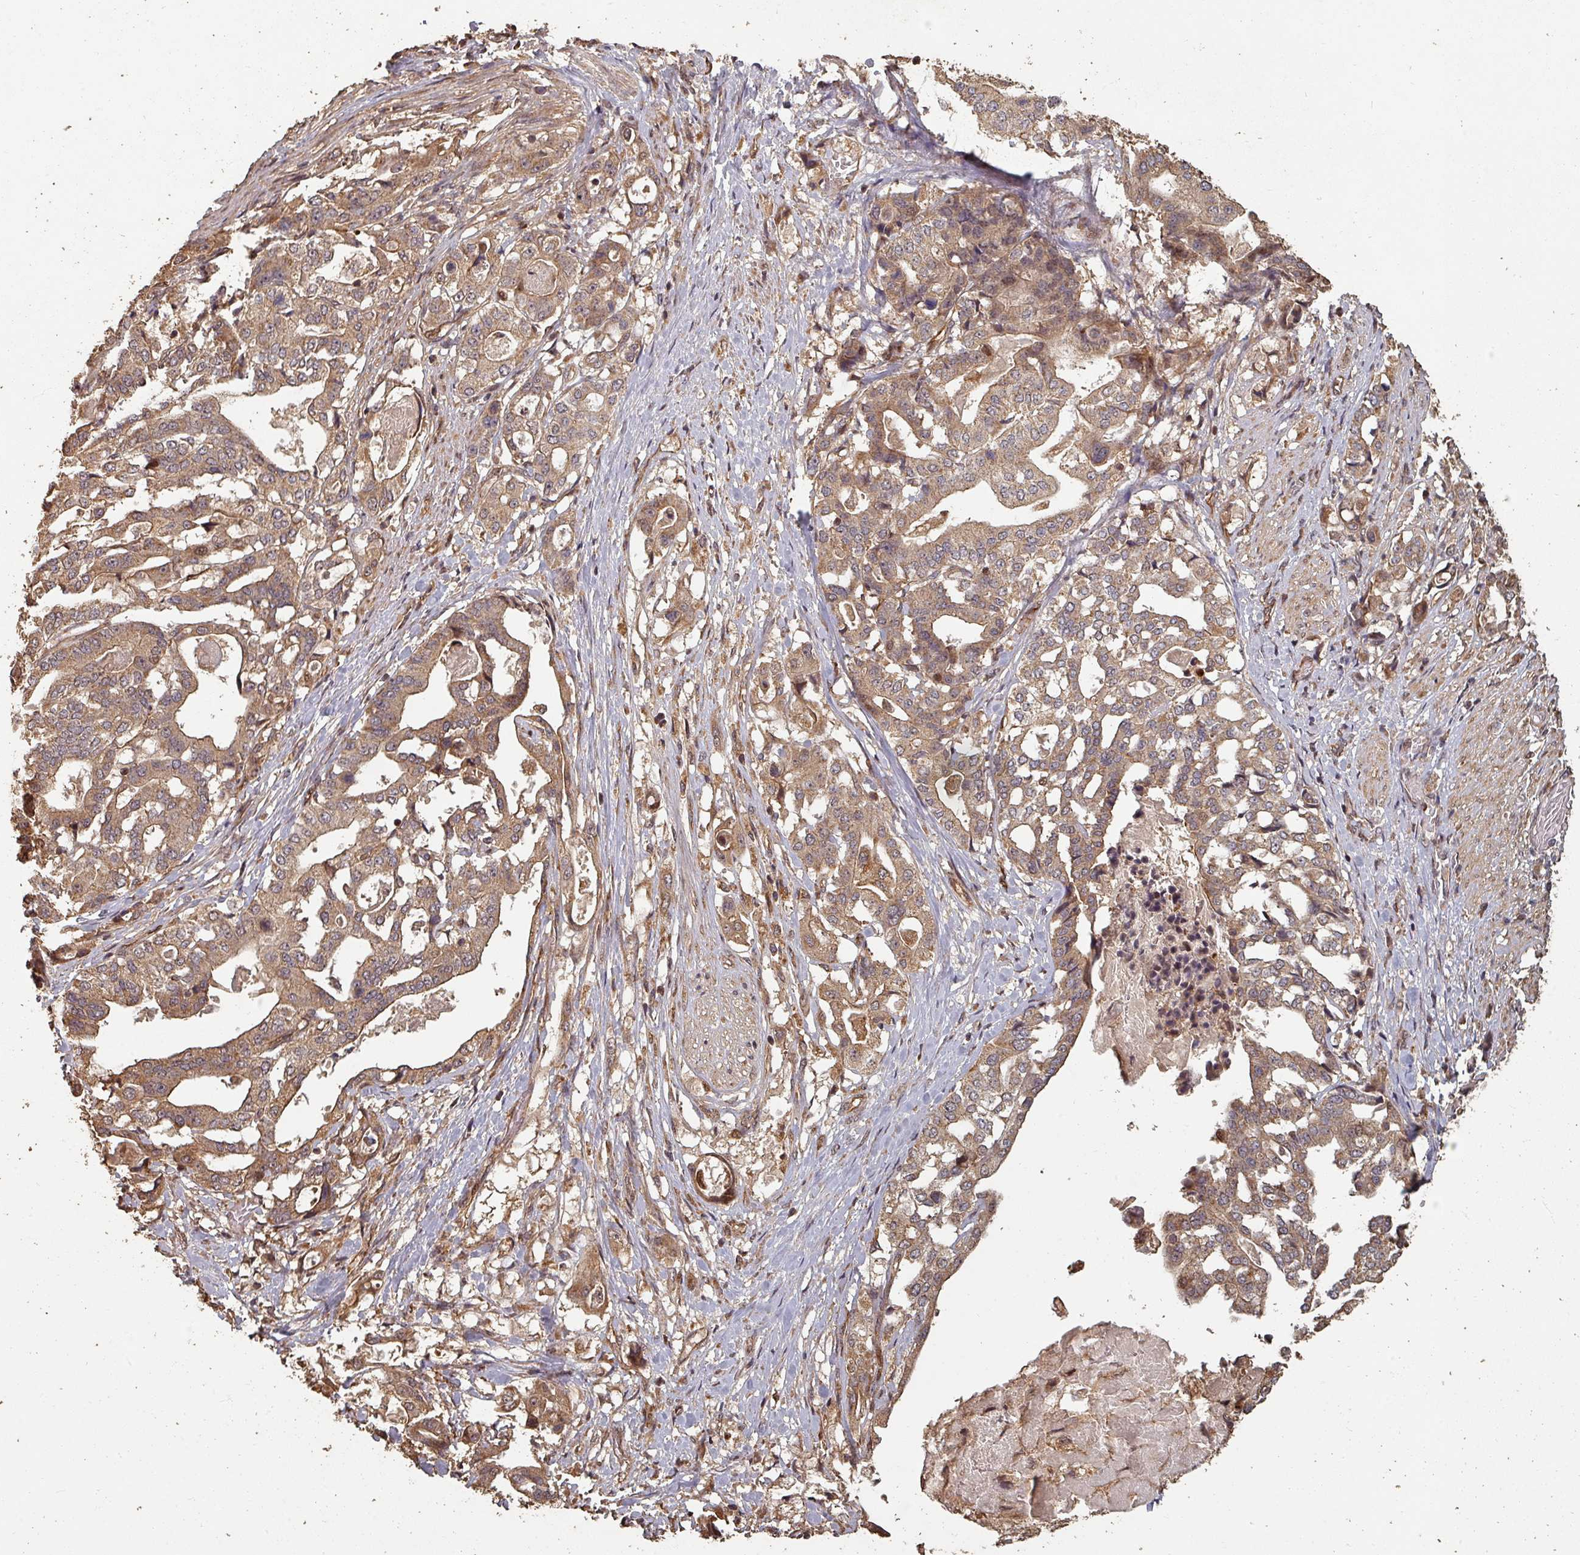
{"staining": {"intensity": "moderate", "quantity": ">75%", "location": "cytoplasmic/membranous,nuclear"}, "tissue": "stomach cancer", "cell_type": "Tumor cells", "image_type": "cancer", "snomed": [{"axis": "morphology", "description": "Adenocarcinoma, NOS"}, {"axis": "topography", "description": "Stomach"}], "caption": "IHC (DAB) staining of stomach cancer (adenocarcinoma) reveals moderate cytoplasmic/membranous and nuclear protein positivity in approximately >75% of tumor cells.", "gene": "EID1", "patient": {"sex": "male", "age": 48}}